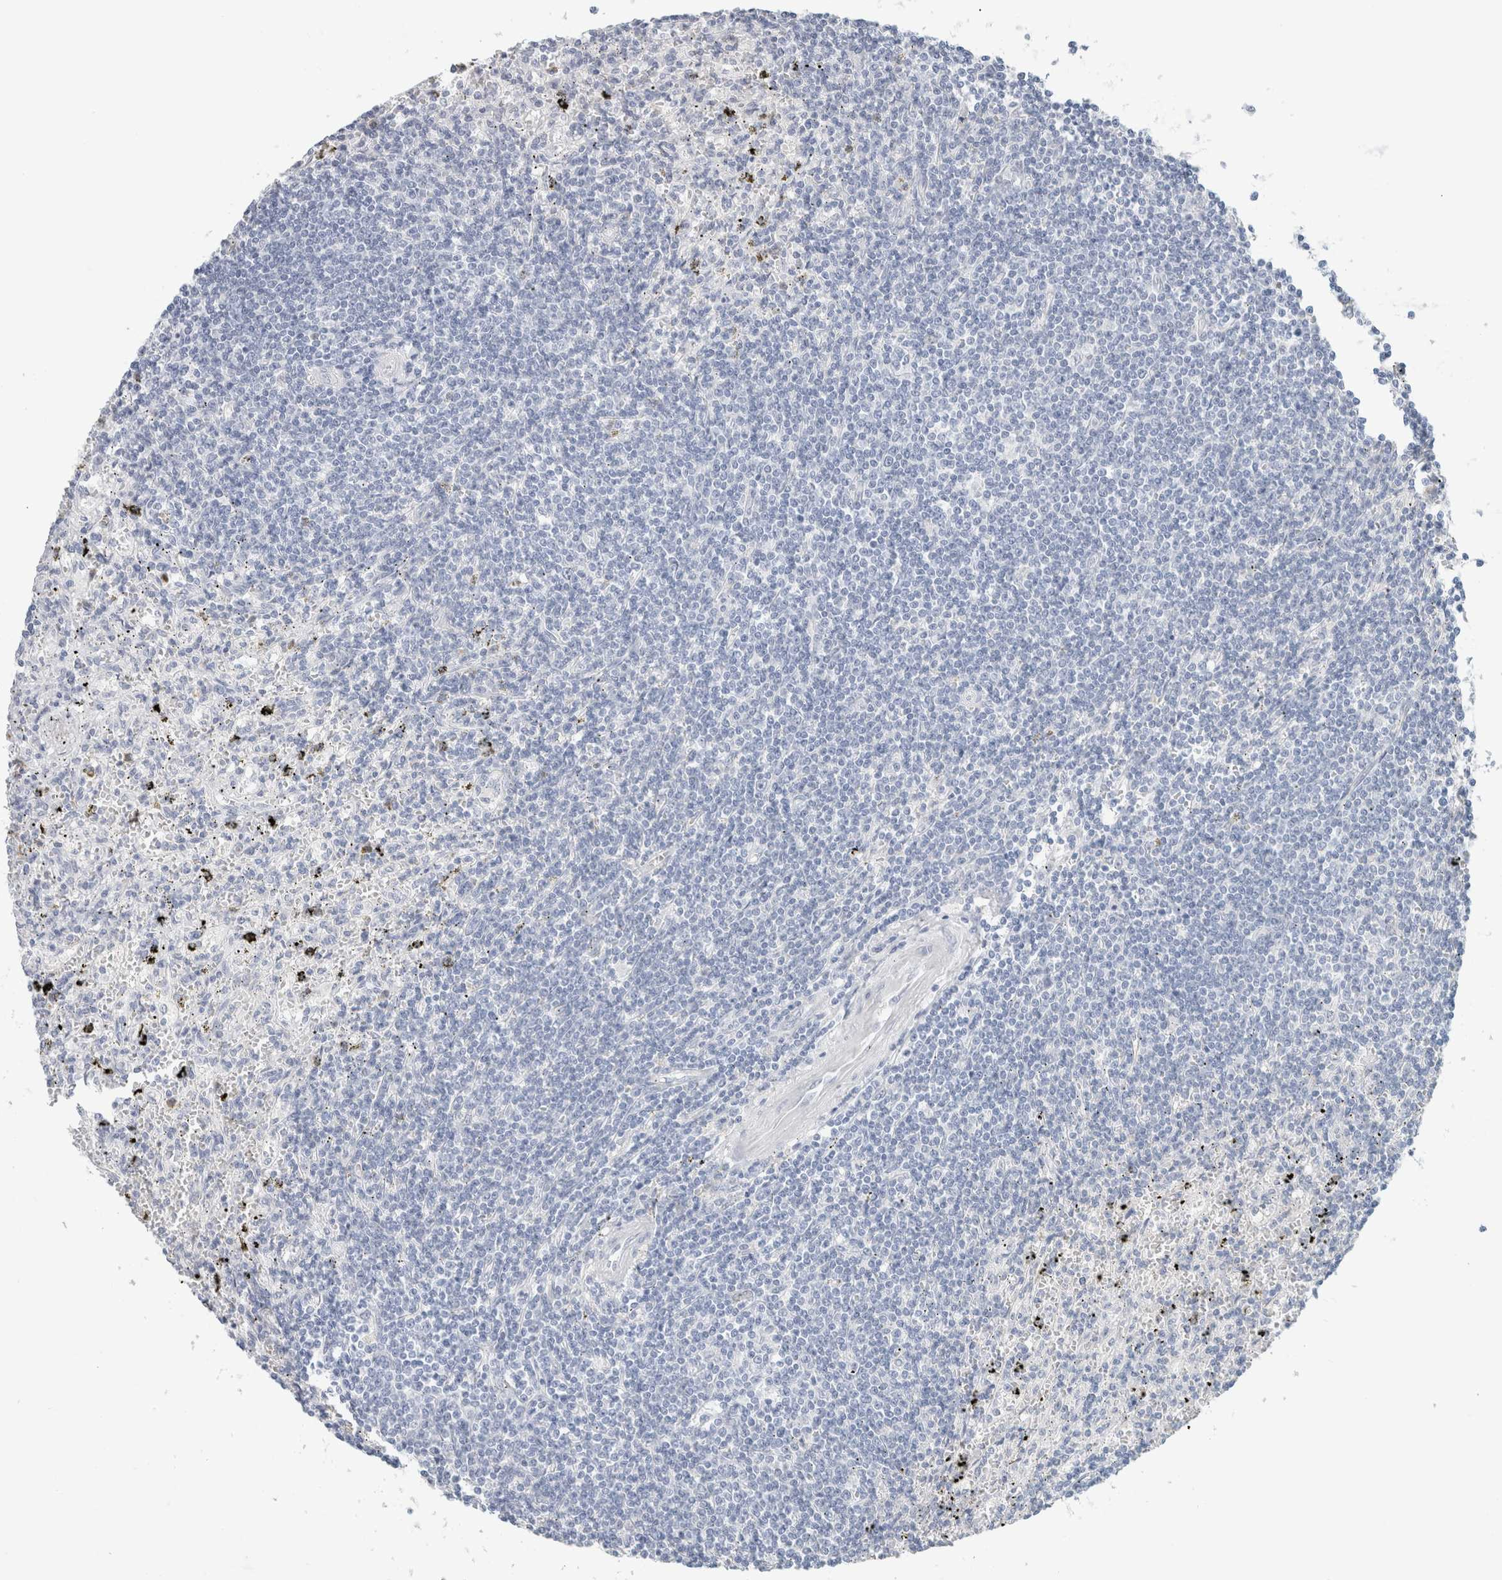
{"staining": {"intensity": "negative", "quantity": "none", "location": "none"}, "tissue": "lymphoma", "cell_type": "Tumor cells", "image_type": "cancer", "snomed": [{"axis": "morphology", "description": "Malignant lymphoma, non-Hodgkin's type, Low grade"}, {"axis": "topography", "description": "Spleen"}], "caption": "Human lymphoma stained for a protein using immunohistochemistry (IHC) demonstrates no positivity in tumor cells.", "gene": "IL6", "patient": {"sex": "male", "age": 76}}